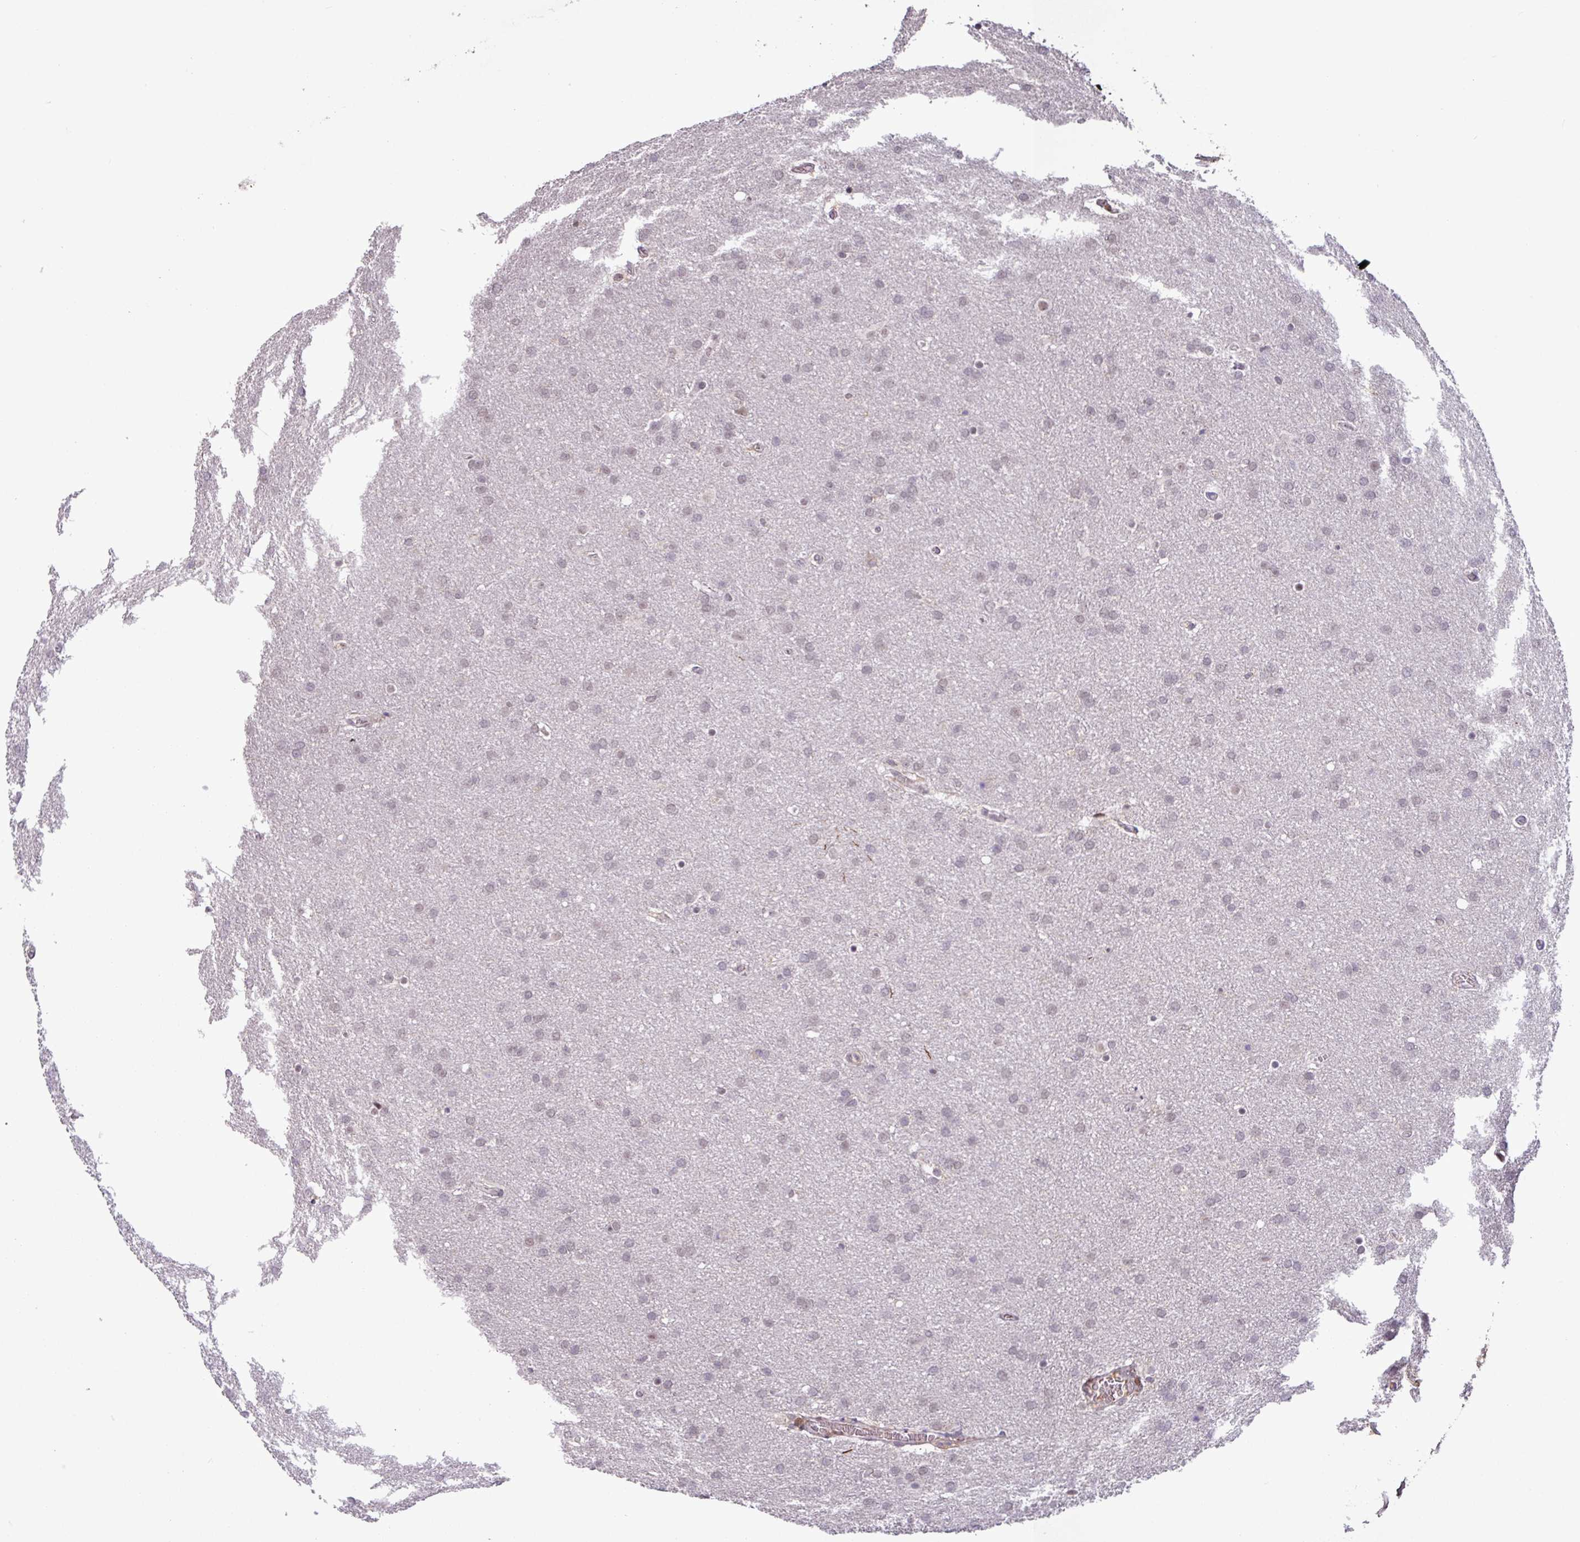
{"staining": {"intensity": "weak", "quantity": "25%-75%", "location": "nuclear"}, "tissue": "glioma", "cell_type": "Tumor cells", "image_type": "cancer", "snomed": [{"axis": "morphology", "description": "Glioma, malignant, Low grade"}, {"axis": "topography", "description": "Brain"}], "caption": "Protein expression analysis of human malignant glioma (low-grade) reveals weak nuclear expression in approximately 25%-75% of tumor cells.", "gene": "PRRX1", "patient": {"sex": "female", "age": 32}}